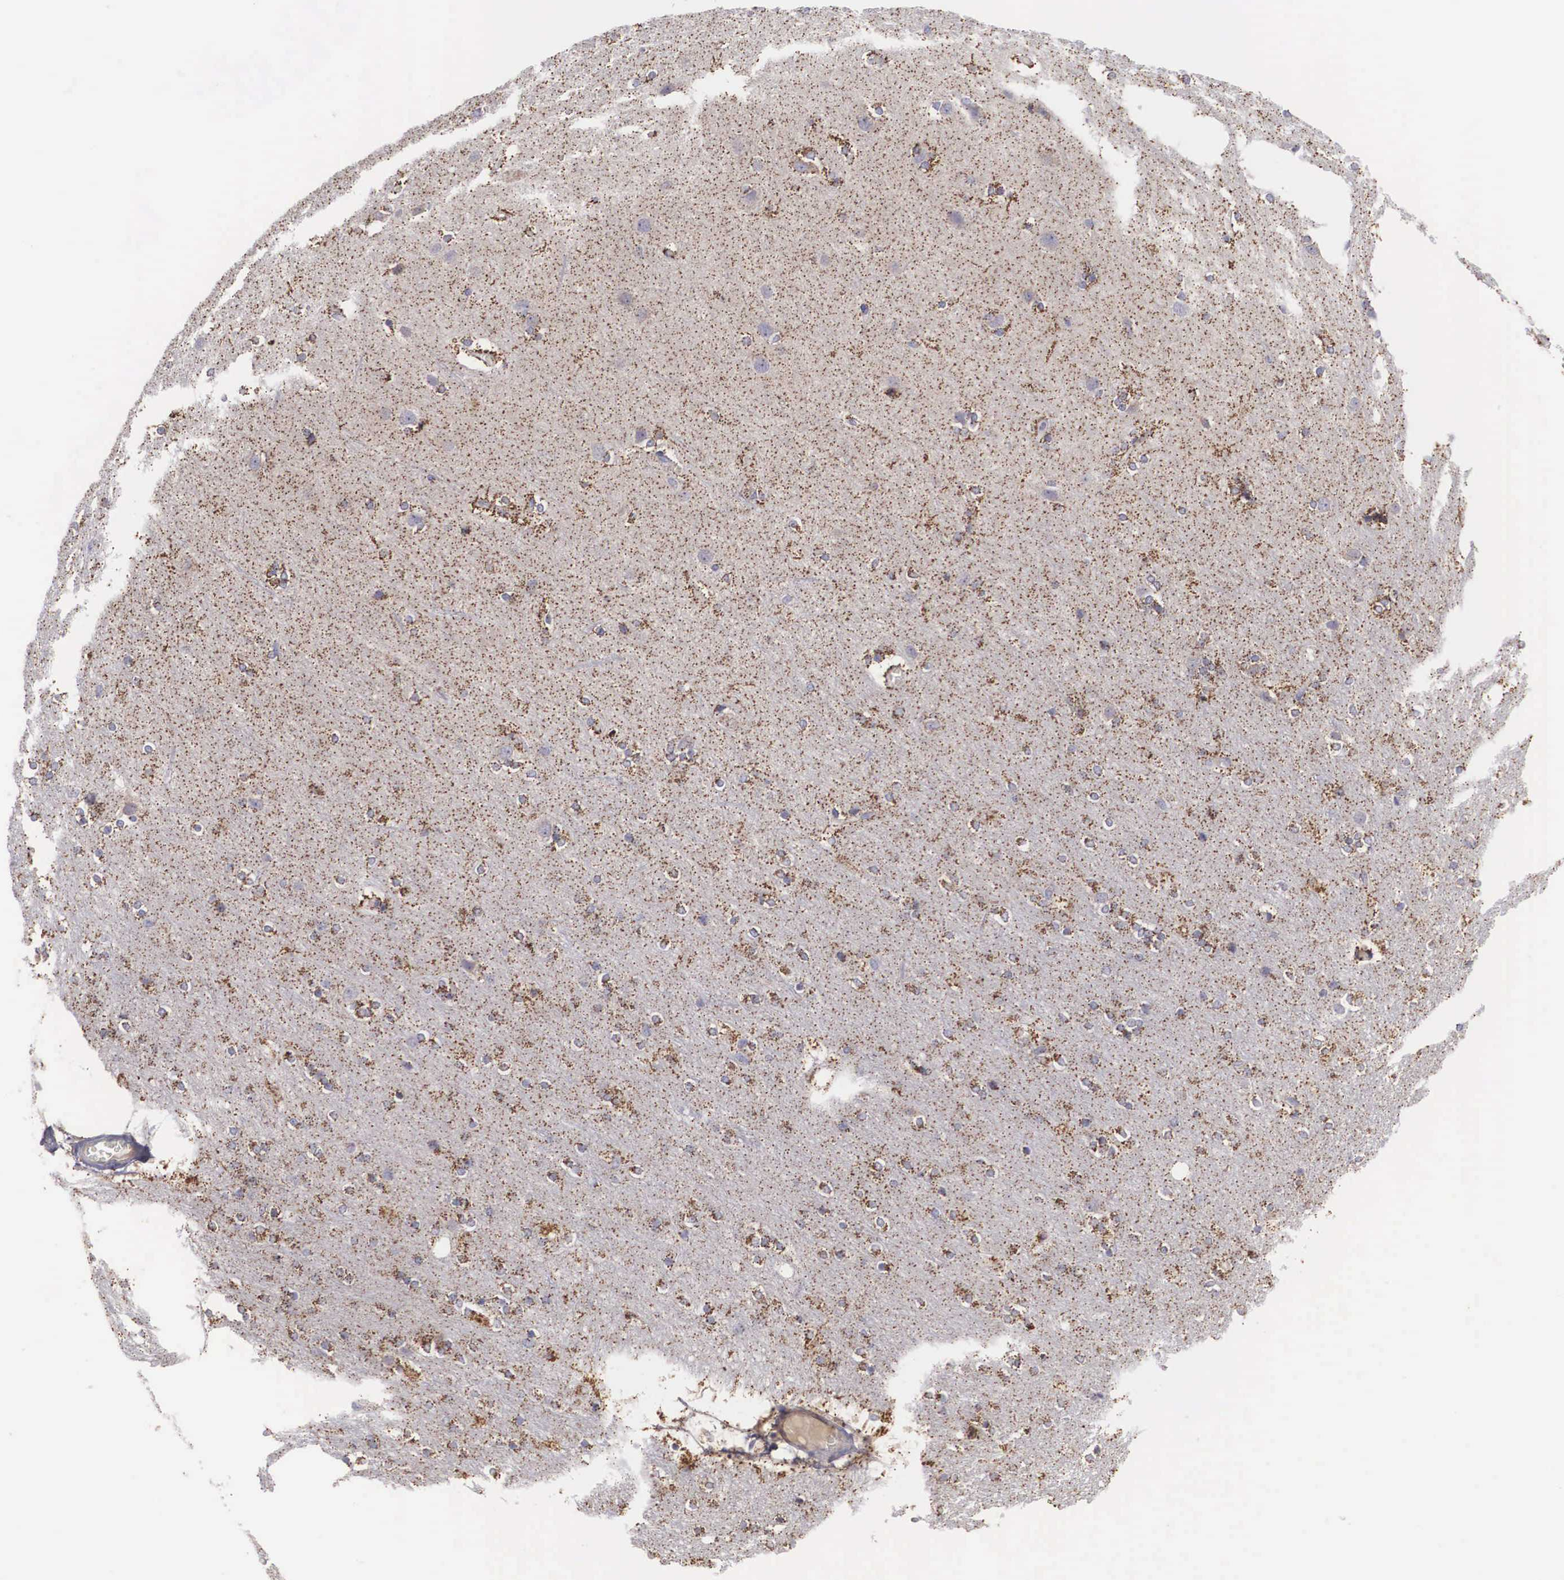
{"staining": {"intensity": "negative", "quantity": "none", "location": "none"}, "tissue": "cerebral cortex", "cell_type": "Endothelial cells", "image_type": "normal", "snomed": [{"axis": "morphology", "description": "Normal tissue, NOS"}, {"axis": "topography", "description": "Cerebral cortex"}], "caption": "This is an immunohistochemistry (IHC) histopathology image of unremarkable cerebral cortex. There is no positivity in endothelial cells.", "gene": "NREP", "patient": {"sex": "female", "age": 54}}